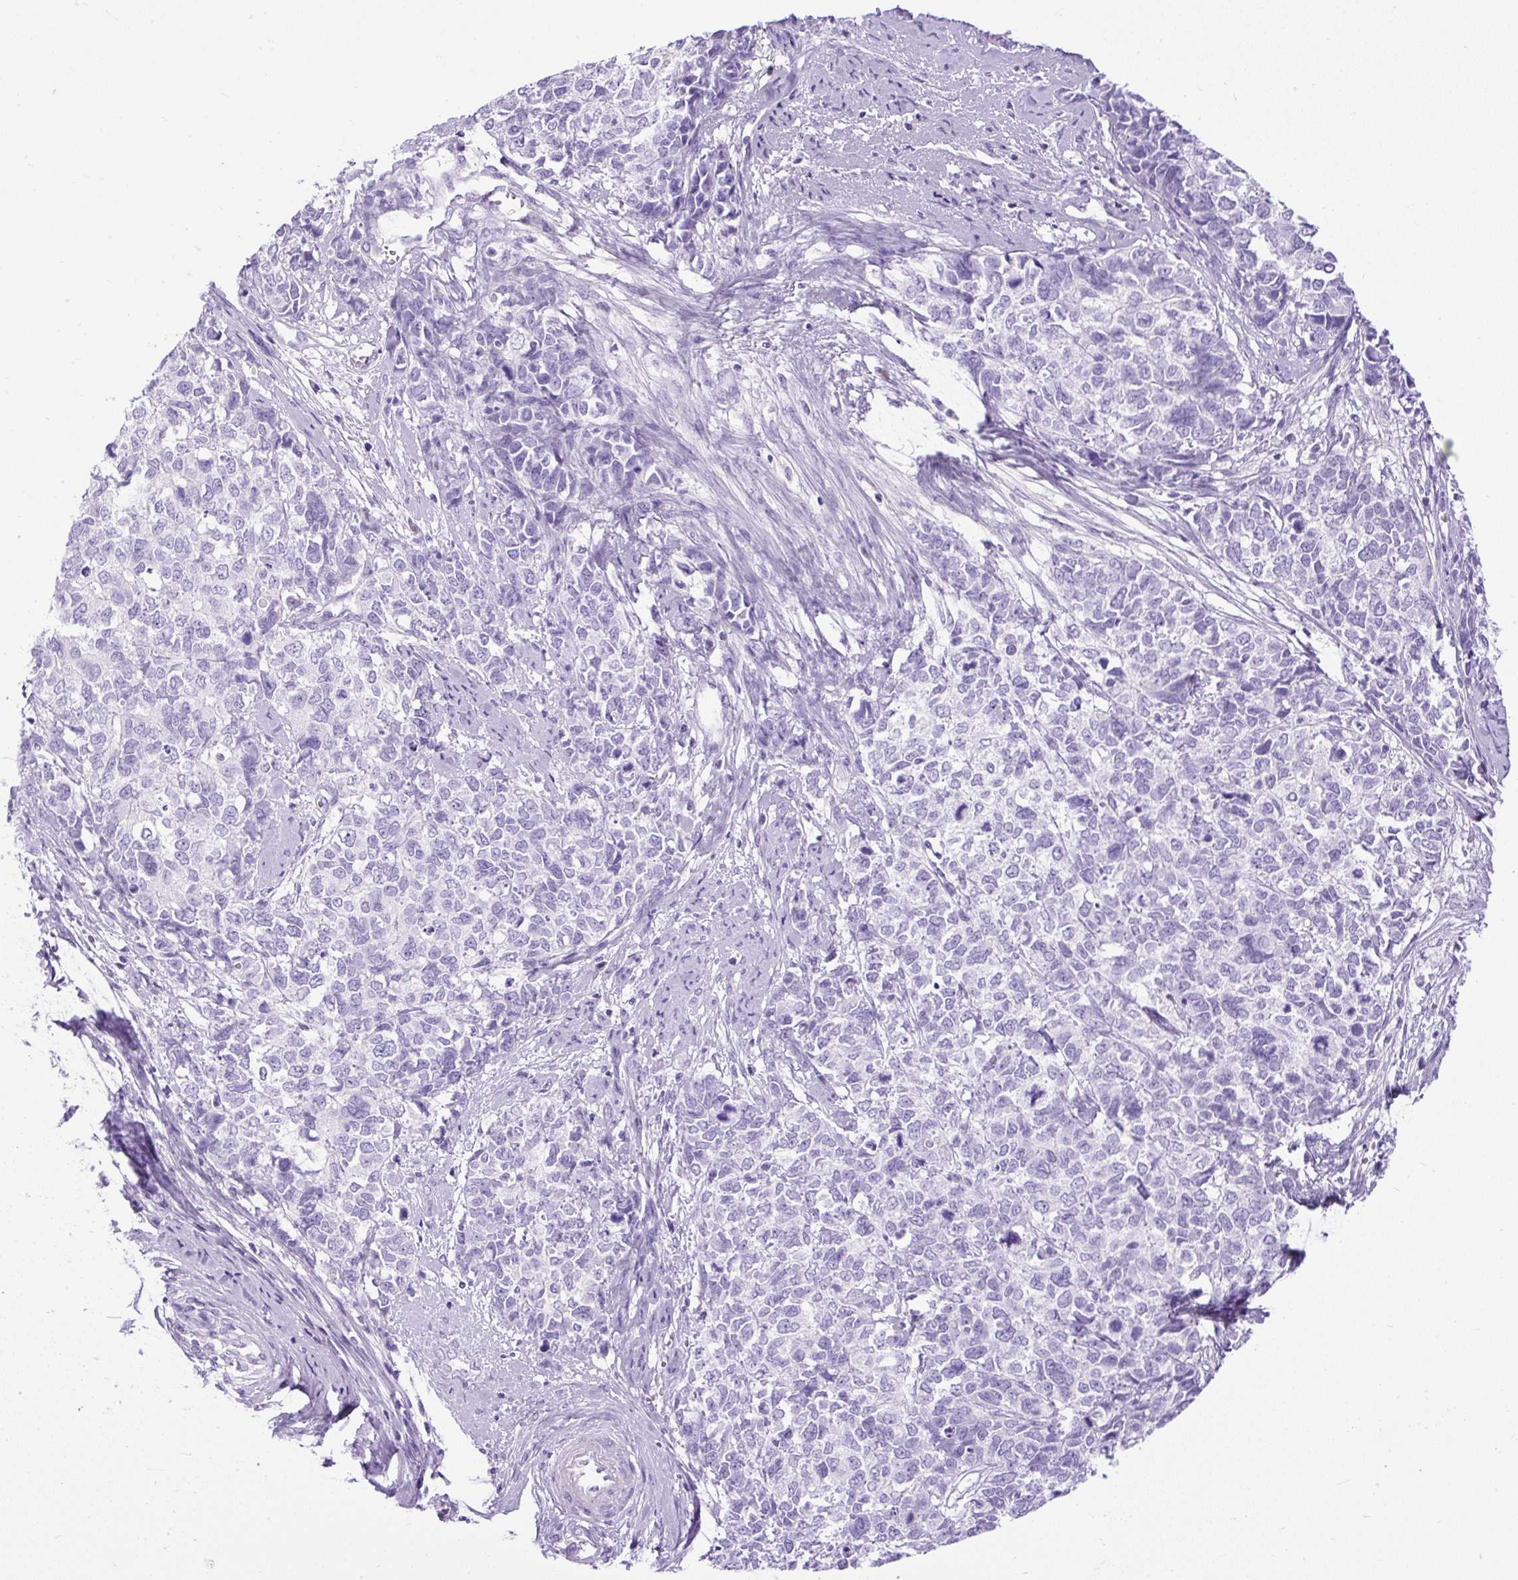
{"staining": {"intensity": "negative", "quantity": "none", "location": "none"}, "tissue": "cervical cancer", "cell_type": "Tumor cells", "image_type": "cancer", "snomed": [{"axis": "morphology", "description": "Adenocarcinoma, NOS"}, {"axis": "topography", "description": "Cervix"}], "caption": "Tumor cells are negative for brown protein staining in adenocarcinoma (cervical).", "gene": "UPP1", "patient": {"sex": "female", "age": 63}}